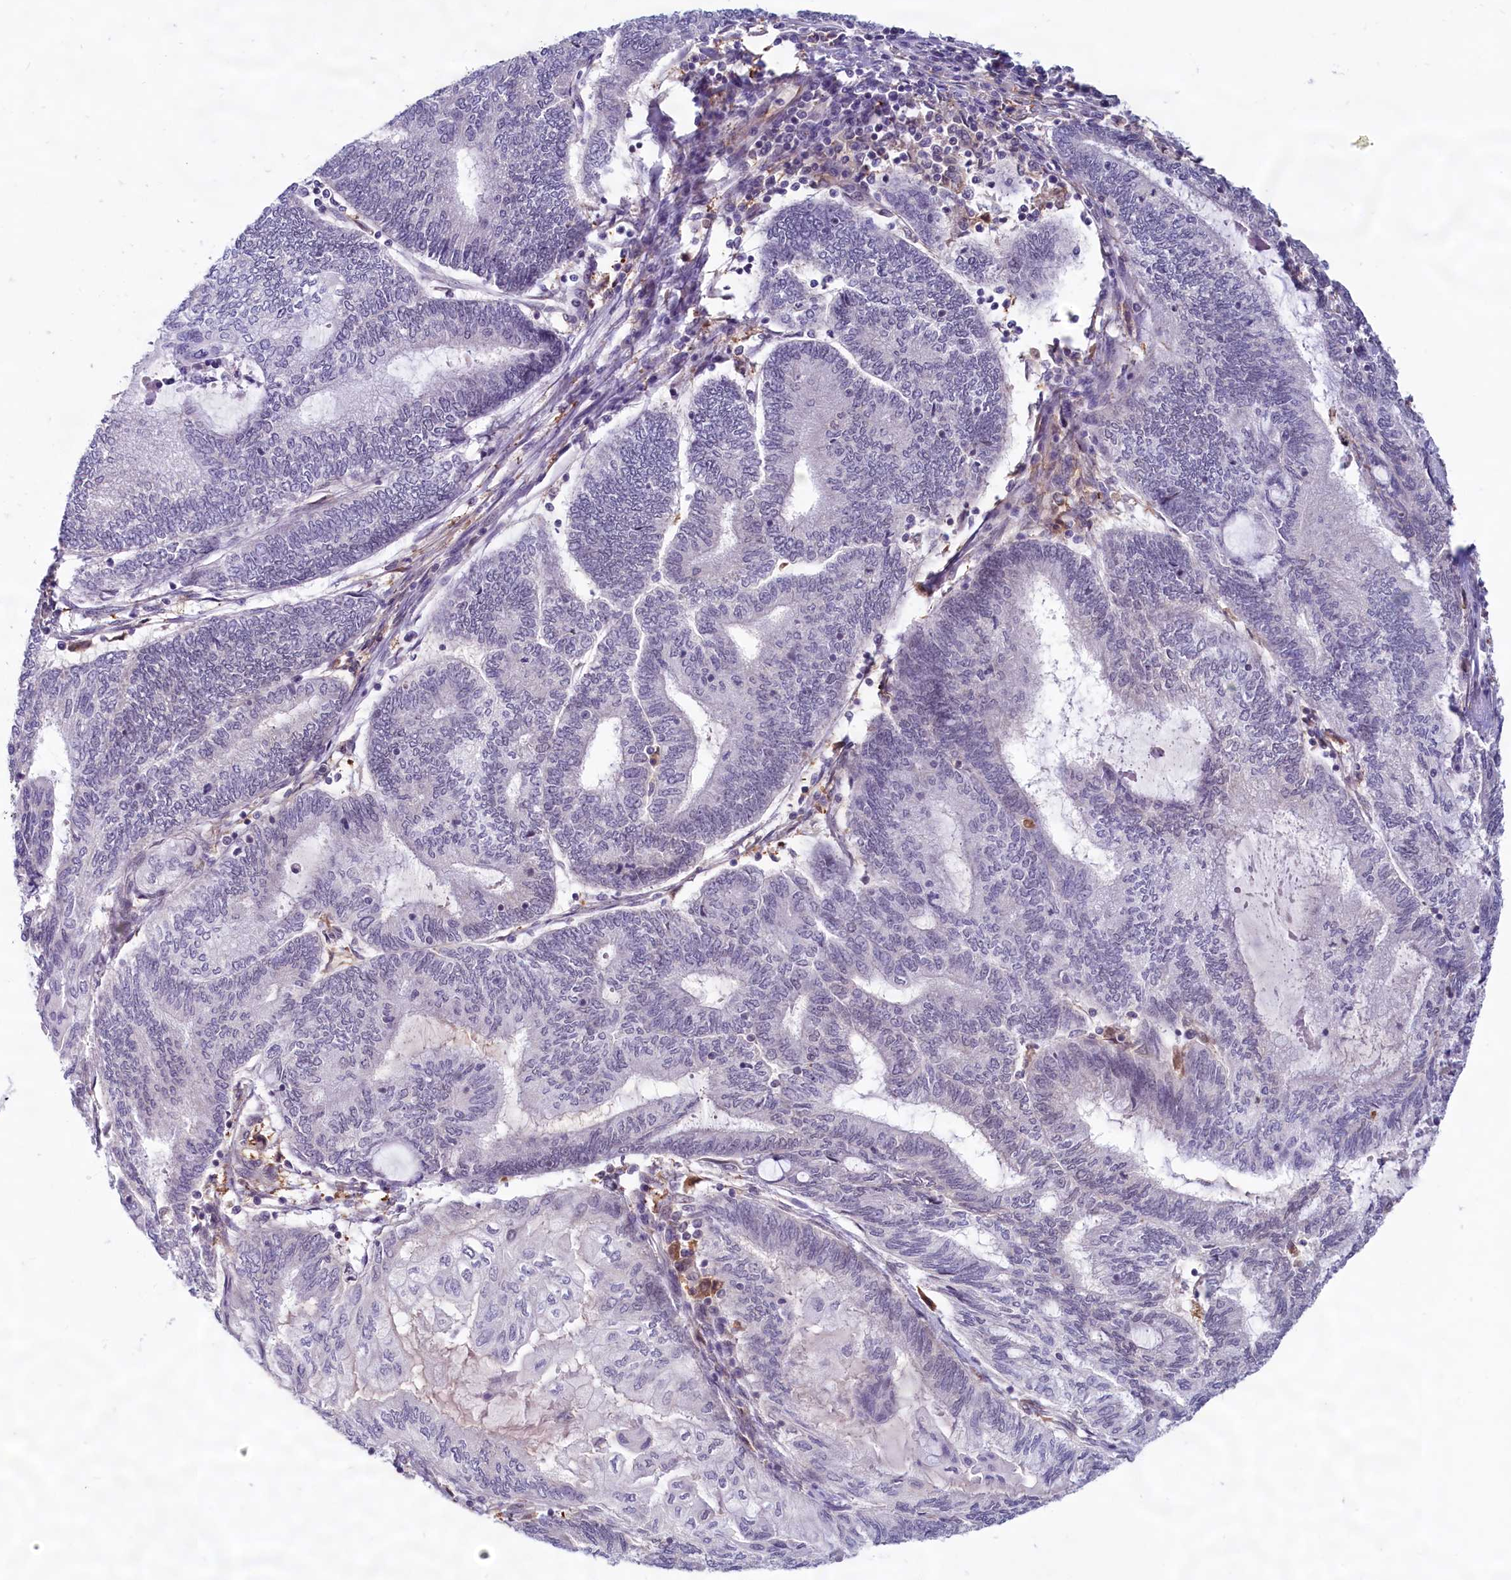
{"staining": {"intensity": "negative", "quantity": "none", "location": "none"}, "tissue": "endometrial cancer", "cell_type": "Tumor cells", "image_type": "cancer", "snomed": [{"axis": "morphology", "description": "Adenocarcinoma, NOS"}, {"axis": "topography", "description": "Uterus"}, {"axis": "topography", "description": "Endometrium"}], "caption": "An image of endometrial adenocarcinoma stained for a protein exhibits no brown staining in tumor cells.", "gene": "C1D", "patient": {"sex": "female", "age": 70}}